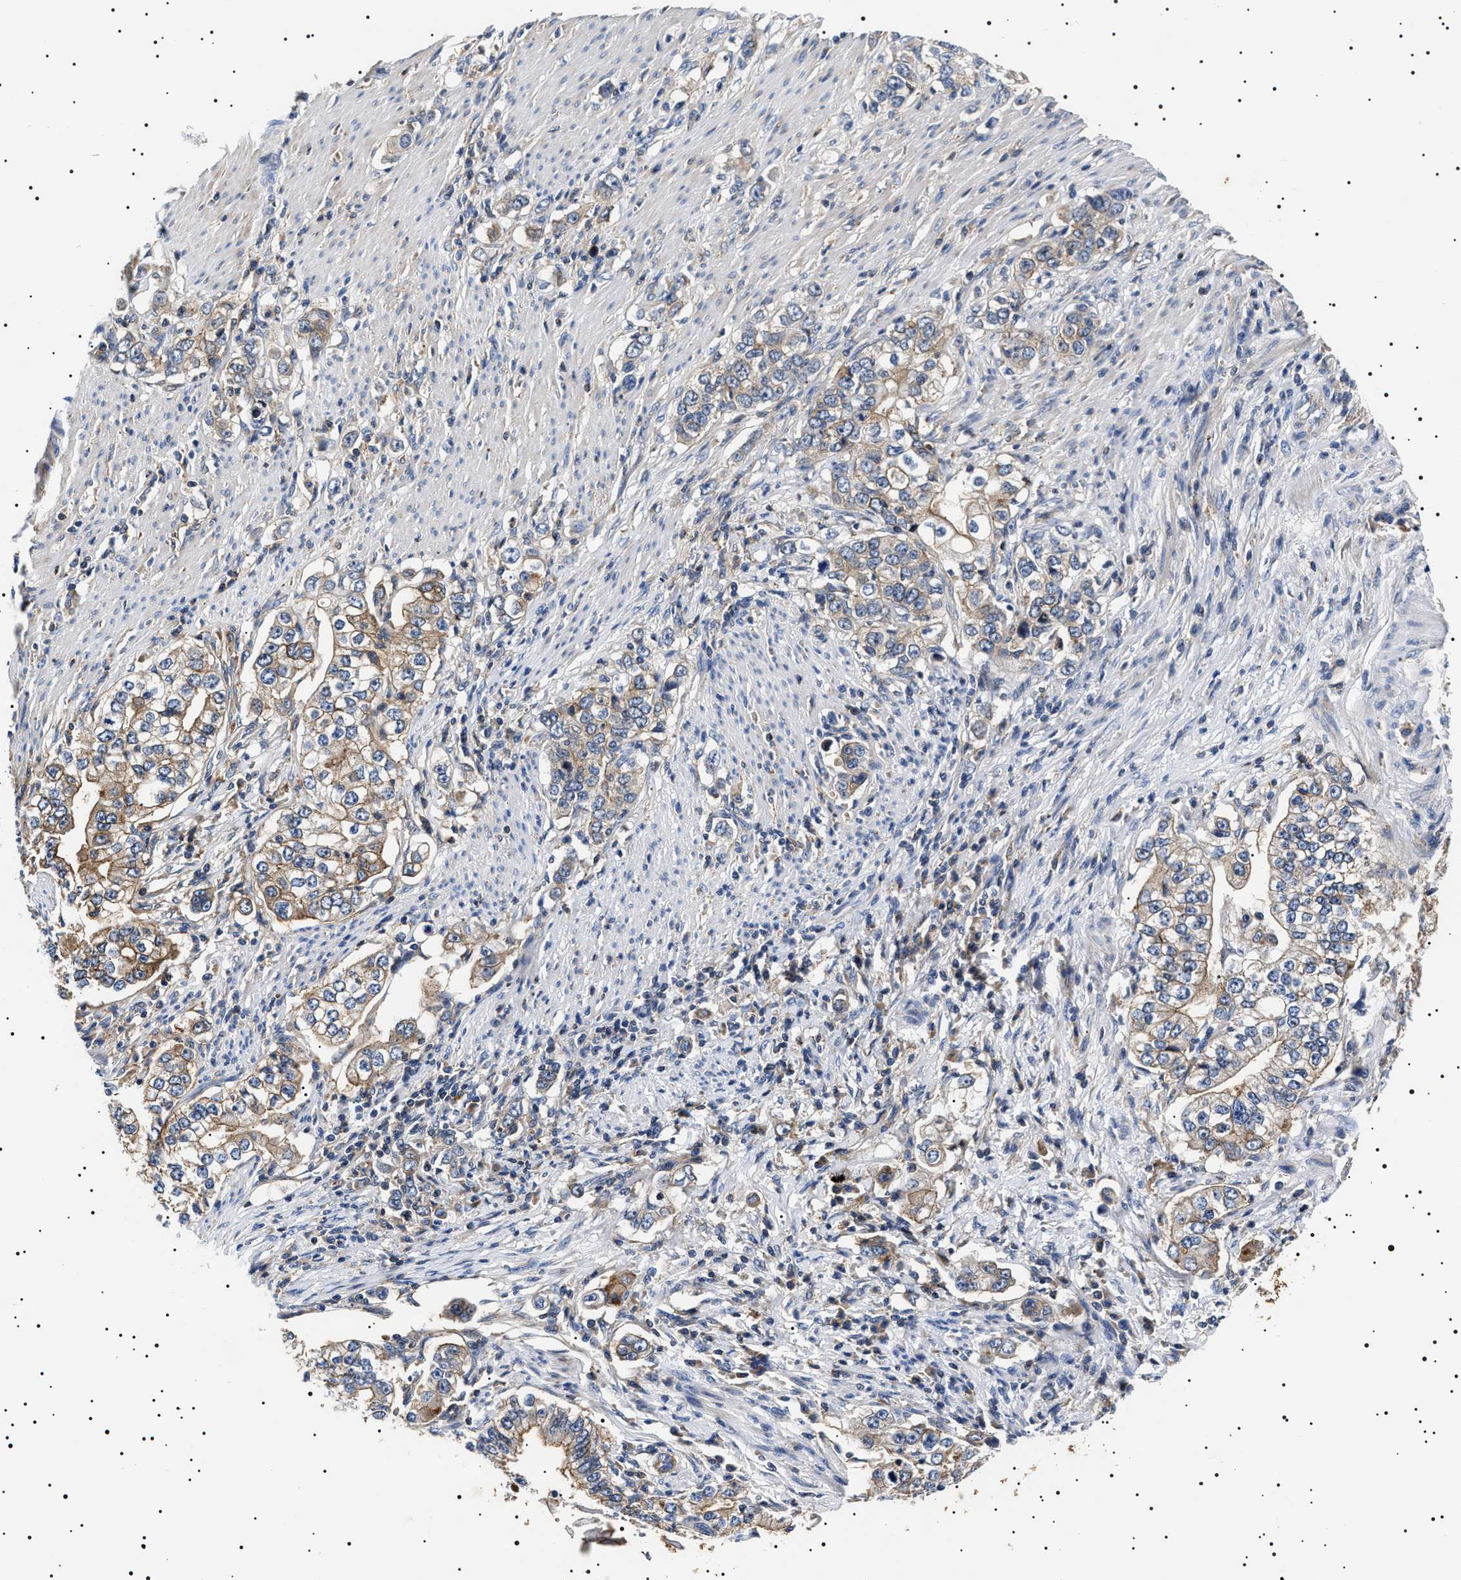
{"staining": {"intensity": "weak", "quantity": "25%-75%", "location": "cytoplasmic/membranous"}, "tissue": "stomach cancer", "cell_type": "Tumor cells", "image_type": "cancer", "snomed": [{"axis": "morphology", "description": "Adenocarcinoma, NOS"}, {"axis": "topography", "description": "Stomach, lower"}], "caption": "Immunohistochemical staining of human stomach cancer demonstrates low levels of weak cytoplasmic/membranous protein staining in about 25%-75% of tumor cells.", "gene": "SLC4A7", "patient": {"sex": "female", "age": 72}}